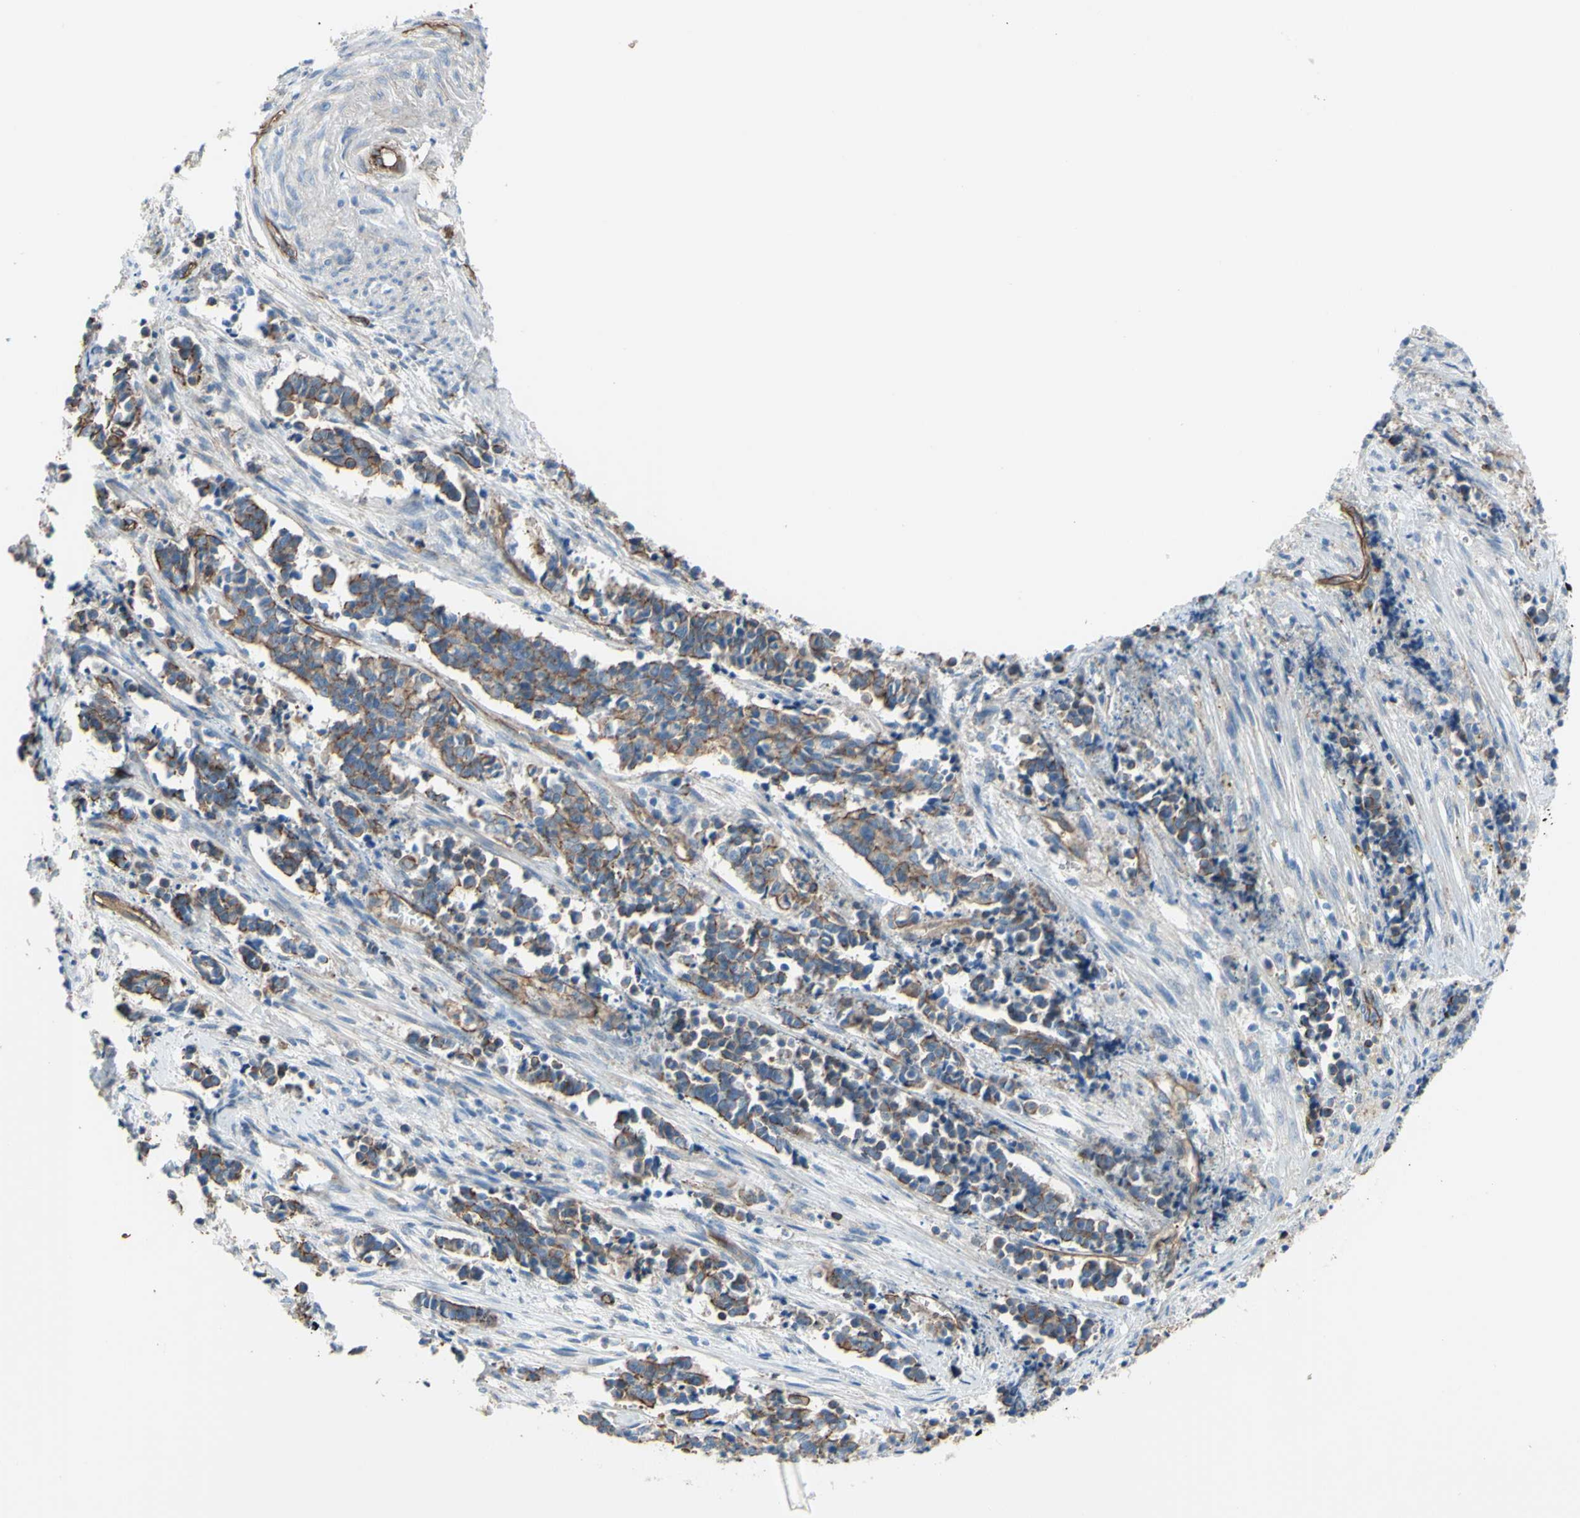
{"staining": {"intensity": "moderate", "quantity": ">75%", "location": "cytoplasmic/membranous"}, "tissue": "cervical cancer", "cell_type": "Tumor cells", "image_type": "cancer", "snomed": [{"axis": "morphology", "description": "Normal tissue, NOS"}, {"axis": "morphology", "description": "Squamous cell carcinoma, NOS"}, {"axis": "topography", "description": "Cervix"}], "caption": "Immunohistochemistry micrograph of cervical cancer stained for a protein (brown), which displays medium levels of moderate cytoplasmic/membranous expression in approximately >75% of tumor cells.", "gene": "TPBG", "patient": {"sex": "female", "age": 35}}